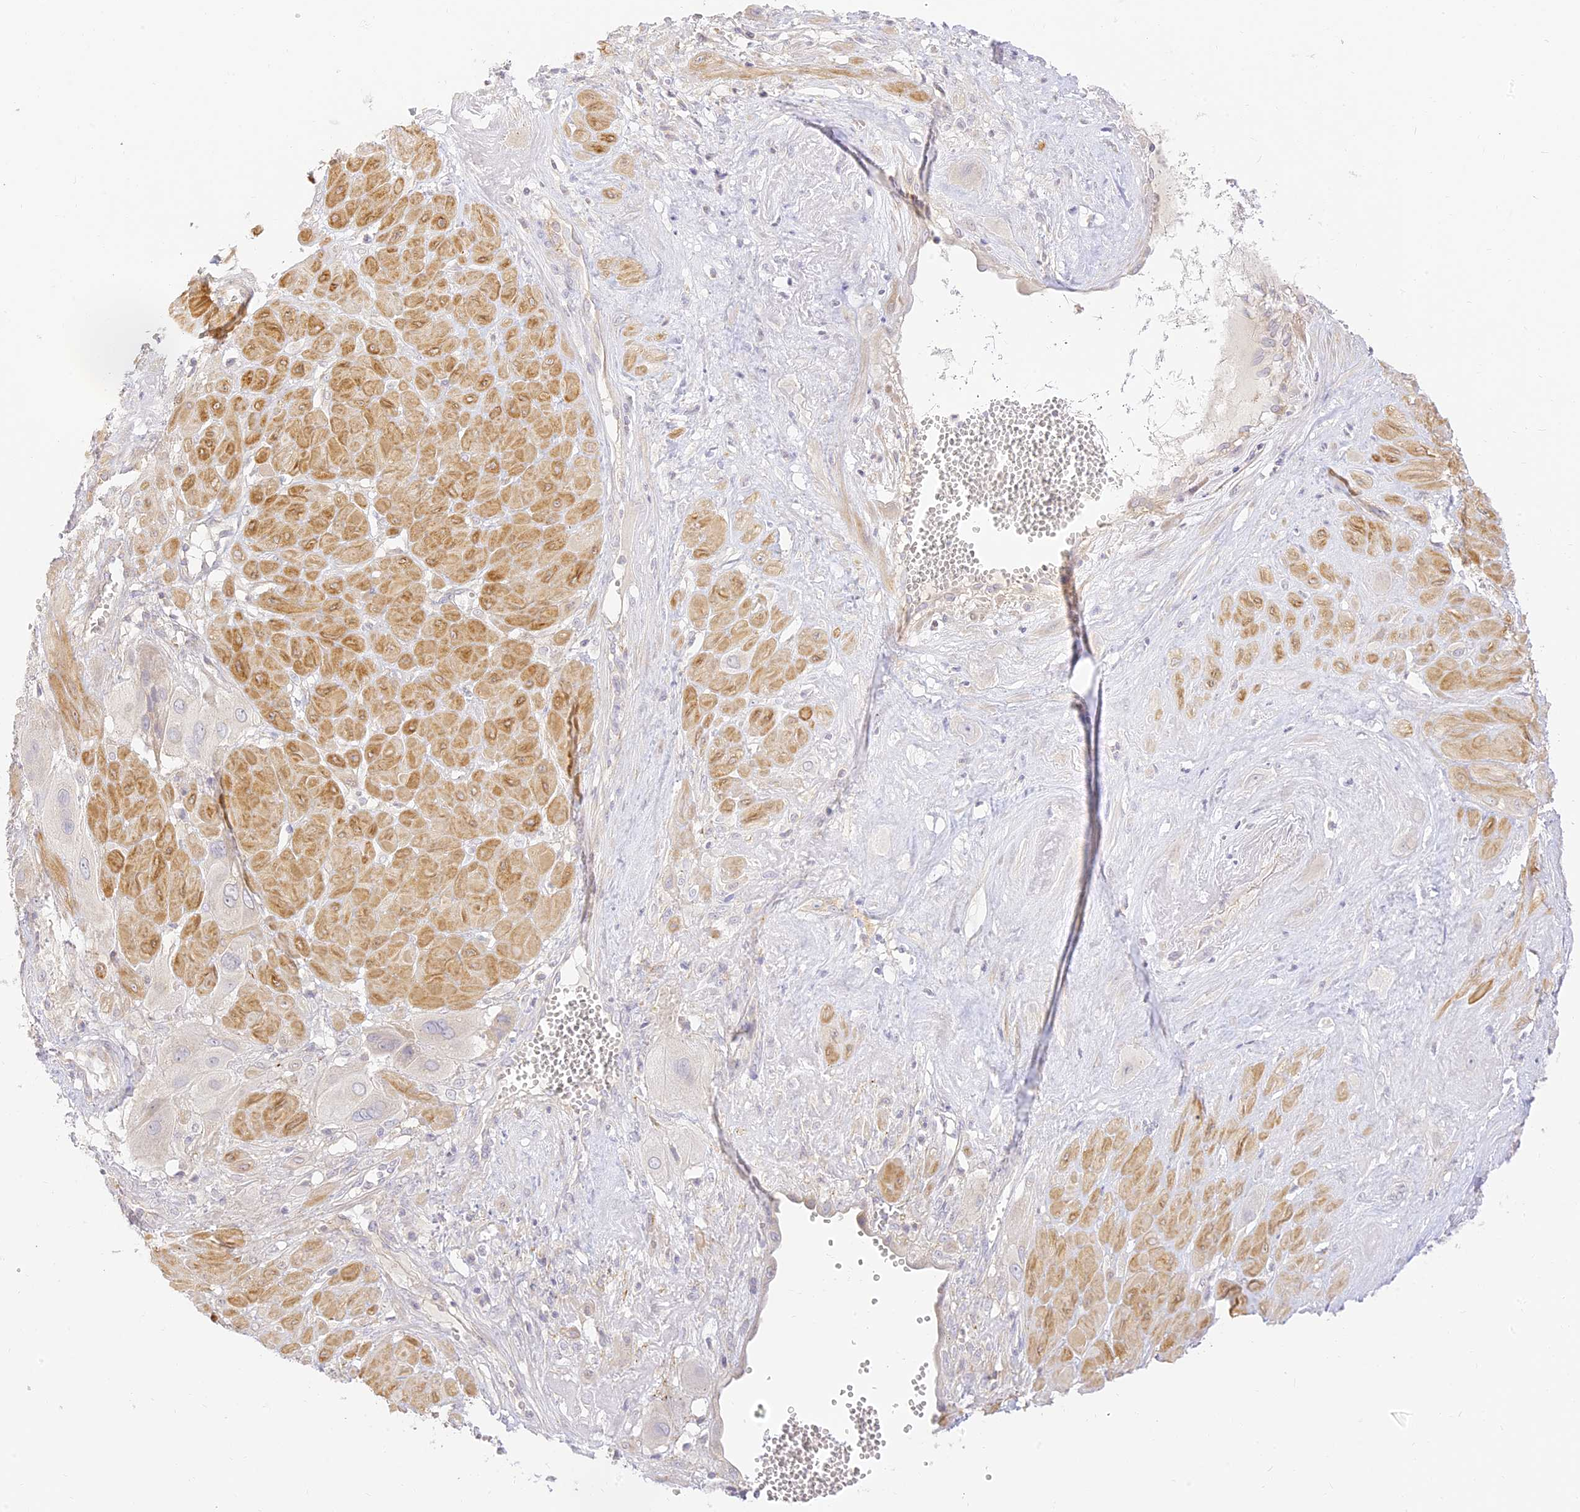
{"staining": {"intensity": "negative", "quantity": "none", "location": "none"}, "tissue": "cervical cancer", "cell_type": "Tumor cells", "image_type": "cancer", "snomed": [{"axis": "morphology", "description": "Squamous cell carcinoma, NOS"}, {"axis": "topography", "description": "Cervix"}], "caption": "The image demonstrates no significant positivity in tumor cells of cervical cancer (squamous cell carcinoma).", "gene": "LRRC15", "patient": {"sex": "female", "age": 34}}